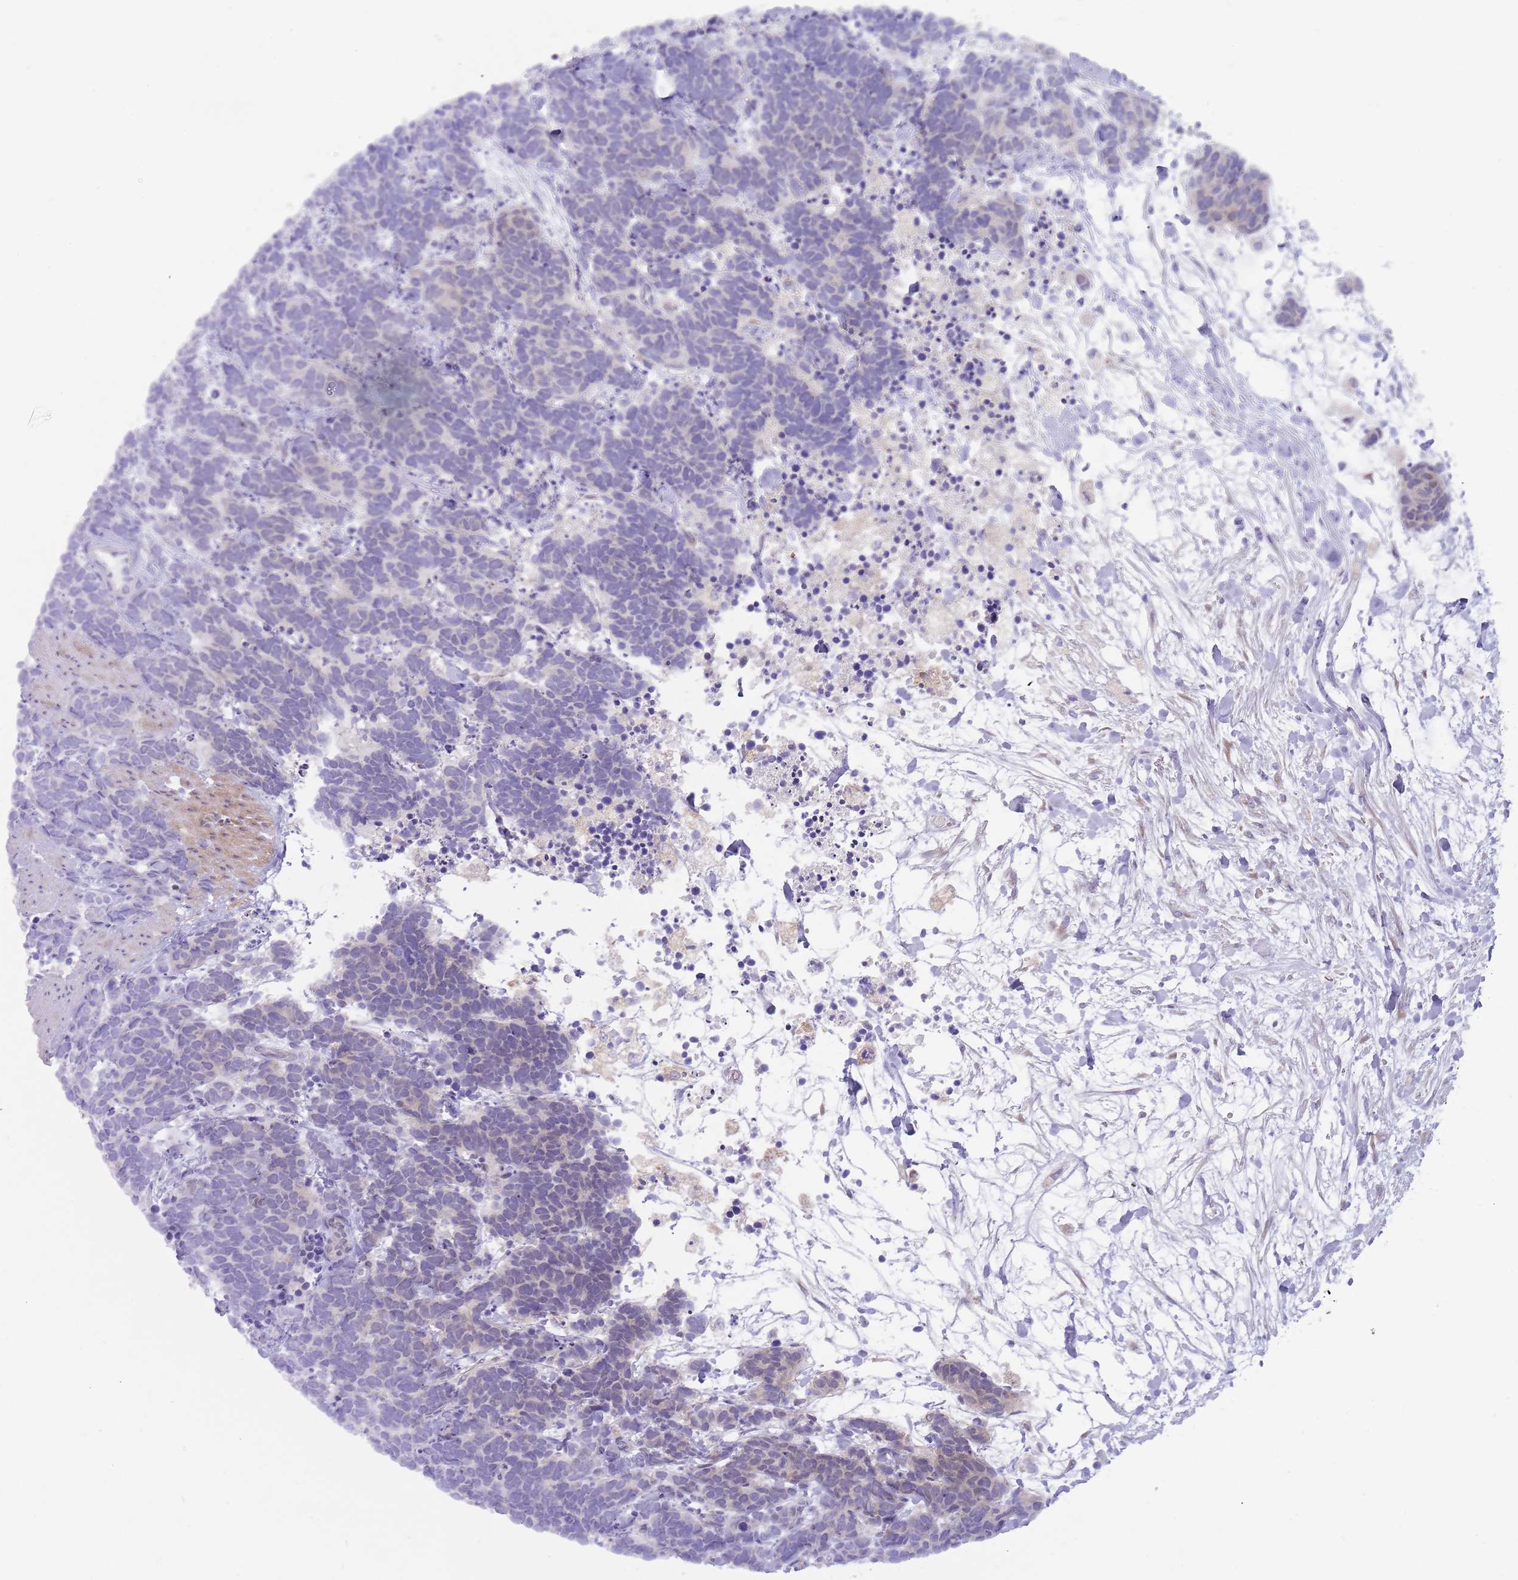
{"staining": {"intensity": "negative", "quantity": "none", "location": "none"}, "tissue": "carcinoid", "cell_type": "Tumor cells", "image_type": "cancer", "snomed": [{"axis": "morphology", "description": "Carcinoma, NOS"}, {"axis": "morphology", "description": "Carcinoid, malignant, NOS"}, {"axis": "topography", "description": "Prostate"}], "caption": "Malignant carcinoid was stained to show a protein in brown. There is no significant expression in tumor cells.", "gene": "PRAC1", "patient": {"sex": "male", "age": 57}}